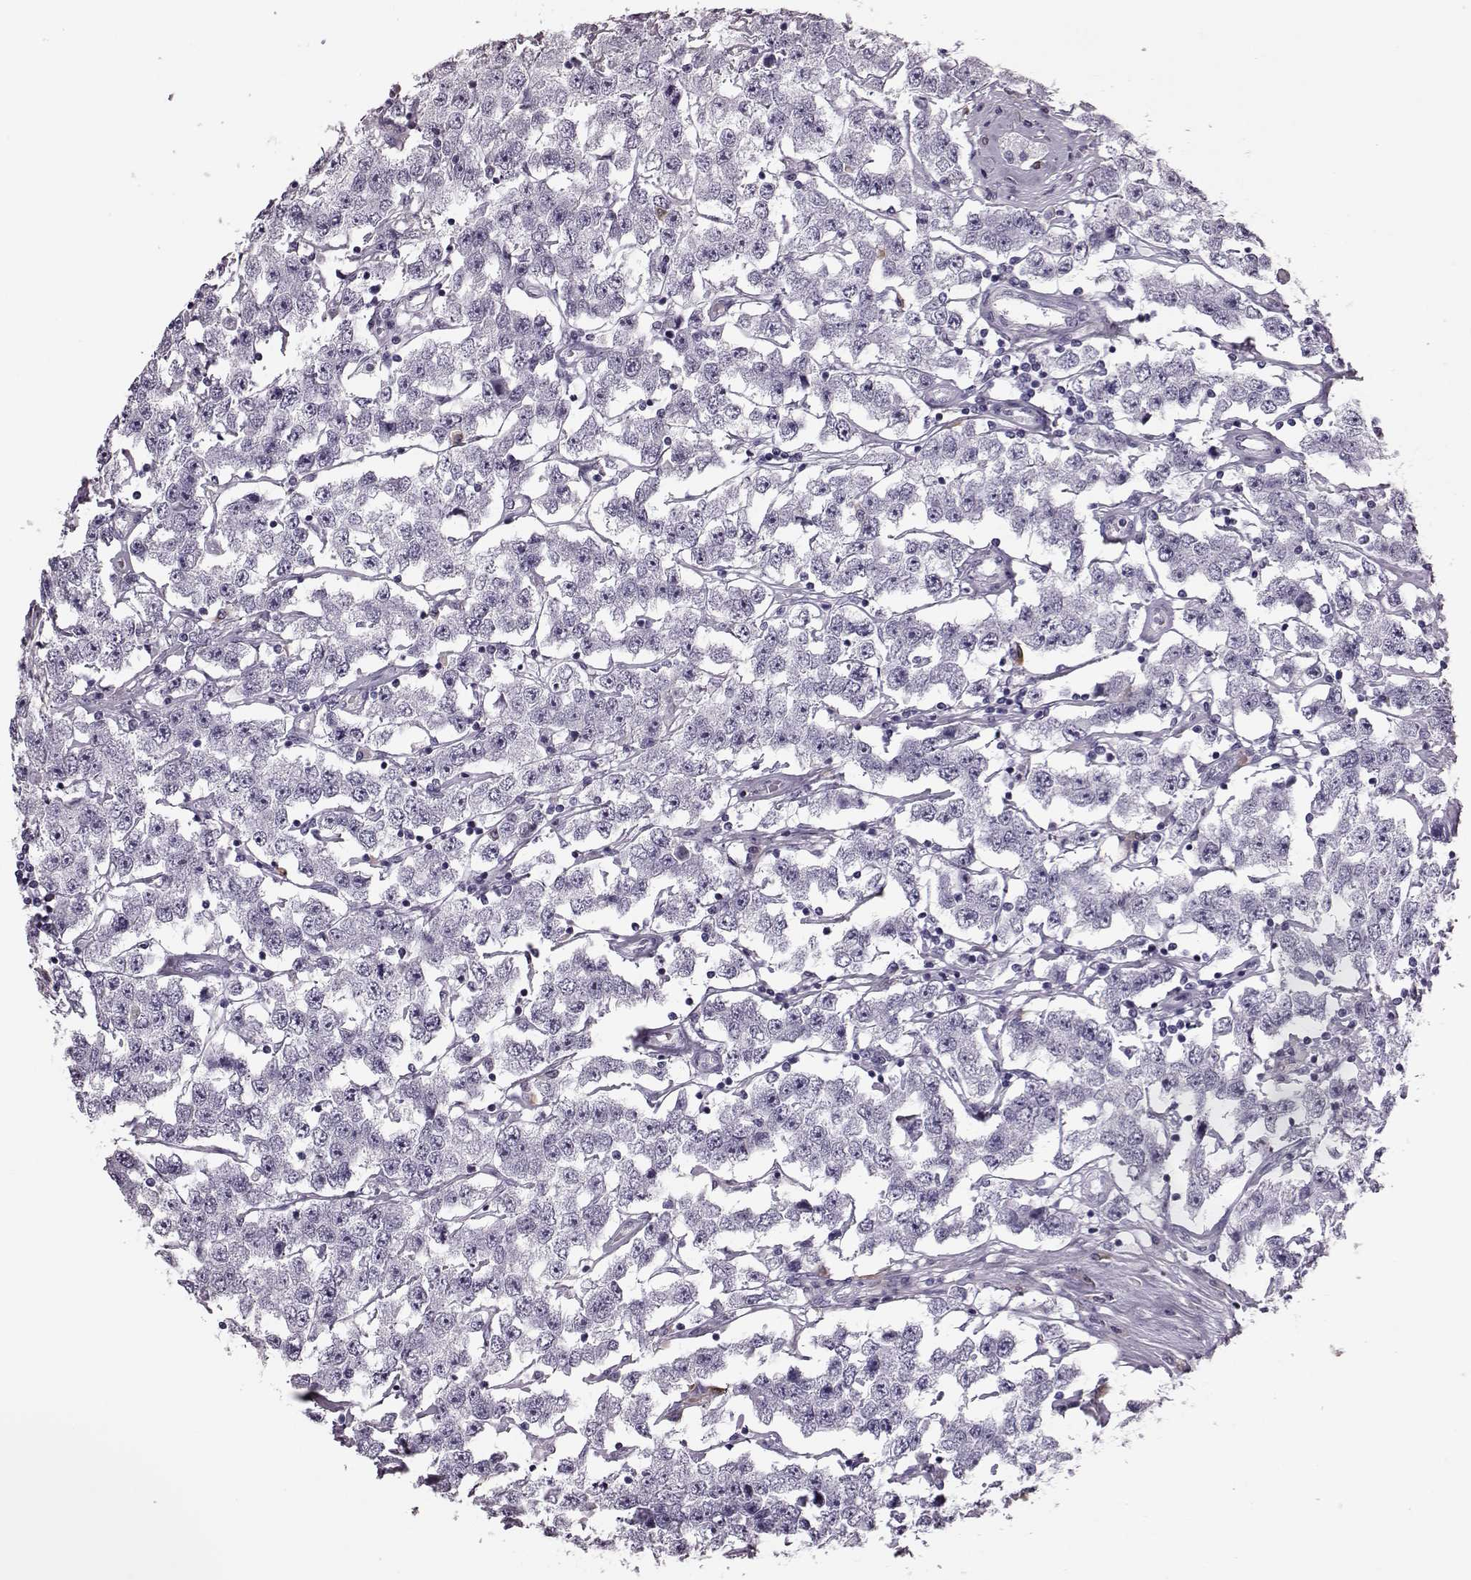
{"staining": {"intensity": "negative", "quantity": "none", "location": "none"}, "tissue": "testis cancer", "cell_type": "Tumor cells", "image_type": "cancer", "snomed": [{"axis": "morphology", "description": "Seminoma, NOS"}, {"axis": "topography", "description": "Testis"}], "caption": "The image displays no significant expression in tumor cells of testis cancer (seminoma).", "gene": "JSRP1", "patient": {"sex": "male", "age": 52}}